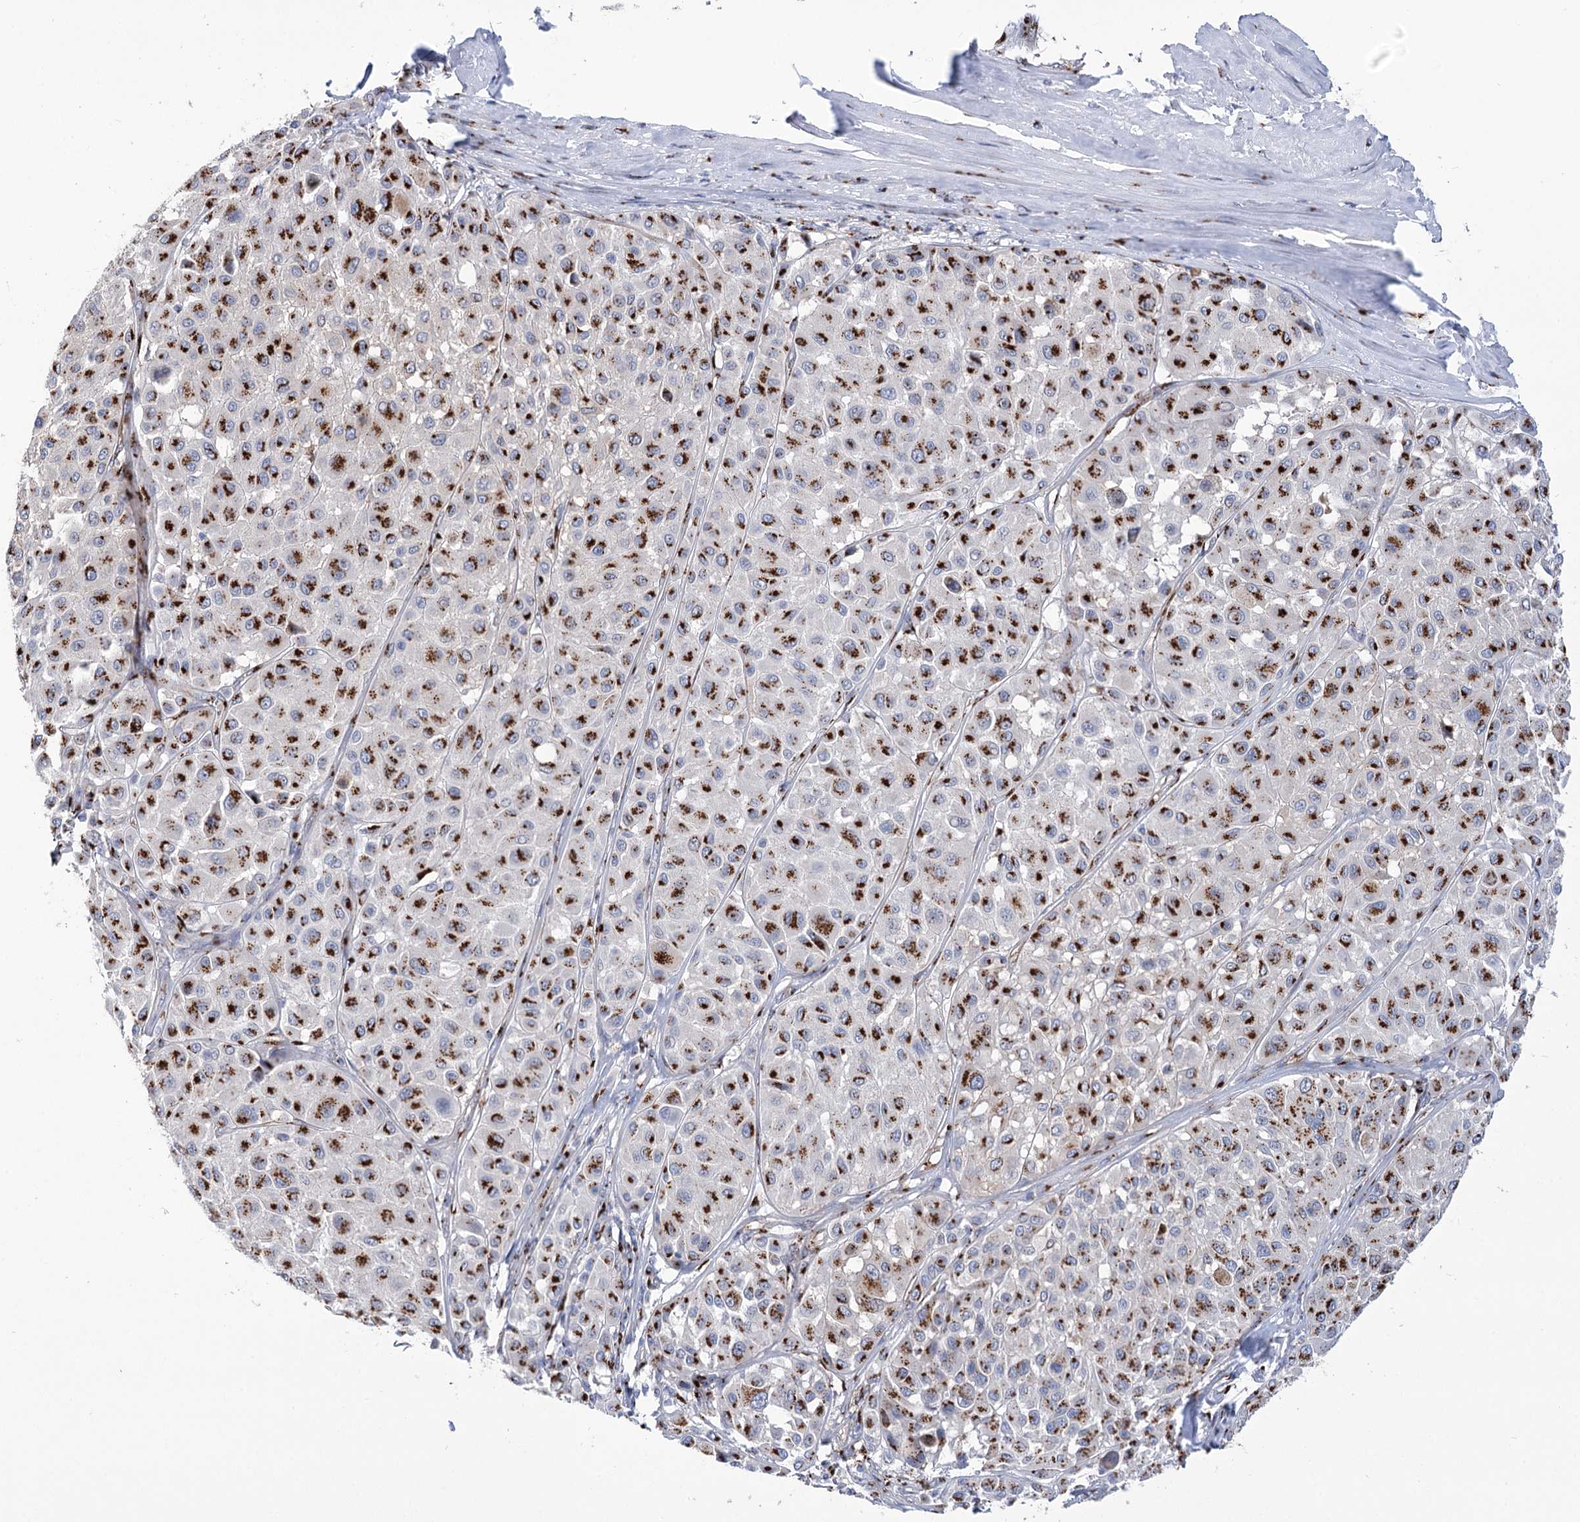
{"staining": {"intensity": "strong", "quantity": ">75%", "location": "cytoplasmic/membranous"}, "tissue": "melanoma", "cell_type": "Tumor cells", "image_type": "cancer", "snomed": [{"axis": "morphology", "description": "Malignant melanoma, Metastatic site"}, {"axis": "topography", "description": "Soft tissue"}], "caption": "Melanoma stained for a protein displays strong cytoplasmic/membranous positivity in tumor cells.", "gene": "TMEM165", "patient": {"sex": "male", "age": 41}}